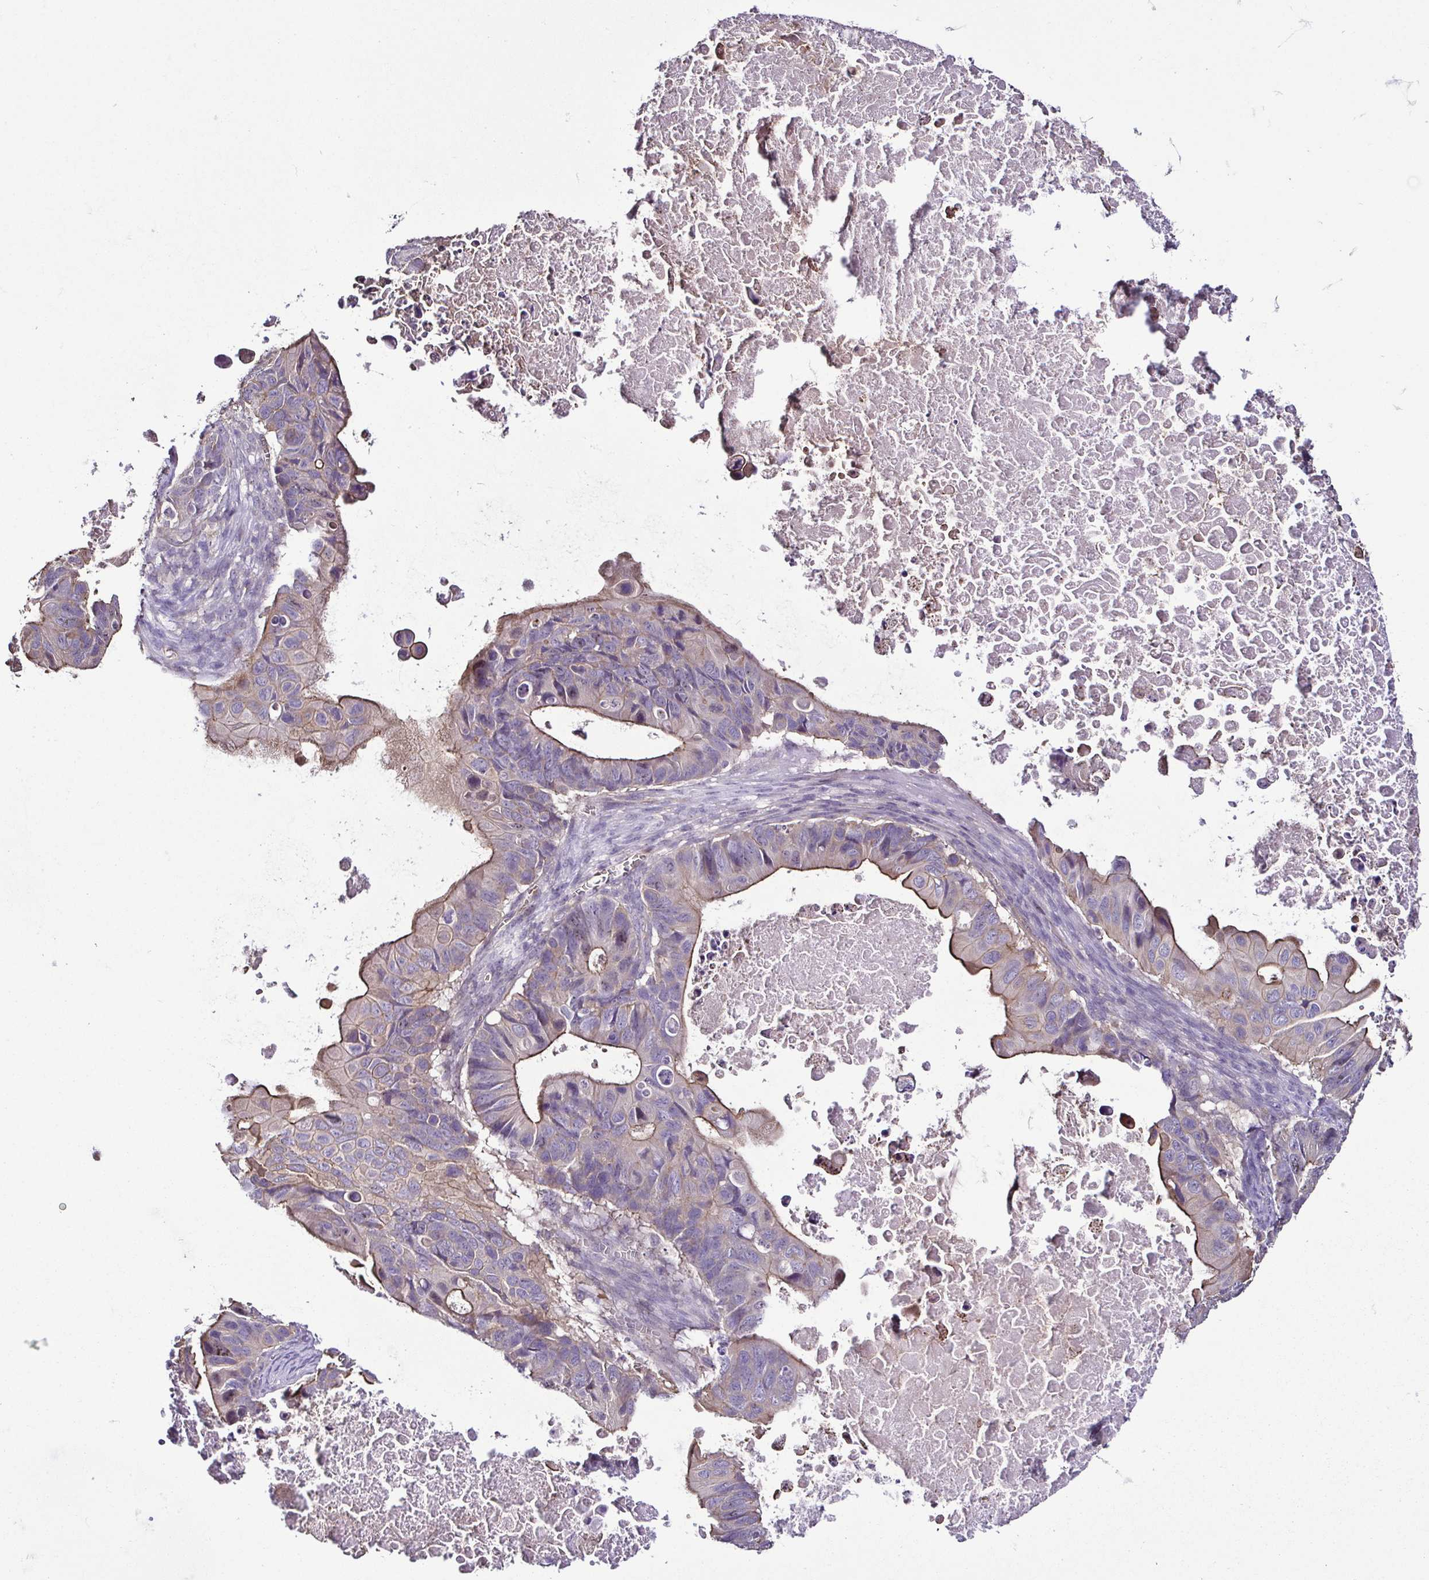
{"staining": {"intensity": "weak", "quantity": "<25%", "location": "cytoplasmic/membranous"}, "tissue": "ovarian cancer", "cell_type": "Tumor cells", "image_type": "cancer", "snomed": [{"axis": "morphology", "description": "Cystadenocarcinoma, mucinous, NOS"}, {"axis": "topography", "description": "Ovary"}], "caption": "High magnification brightfield microscopy of mucinous cystadenocarcinoma (ovarian) stained with DAB (brown) and counterstained with hematoxylin (blue): tumor cells show no significant positivity.", "gene": "LMOD2", "patient": {"sex": "female", "age": 64}}